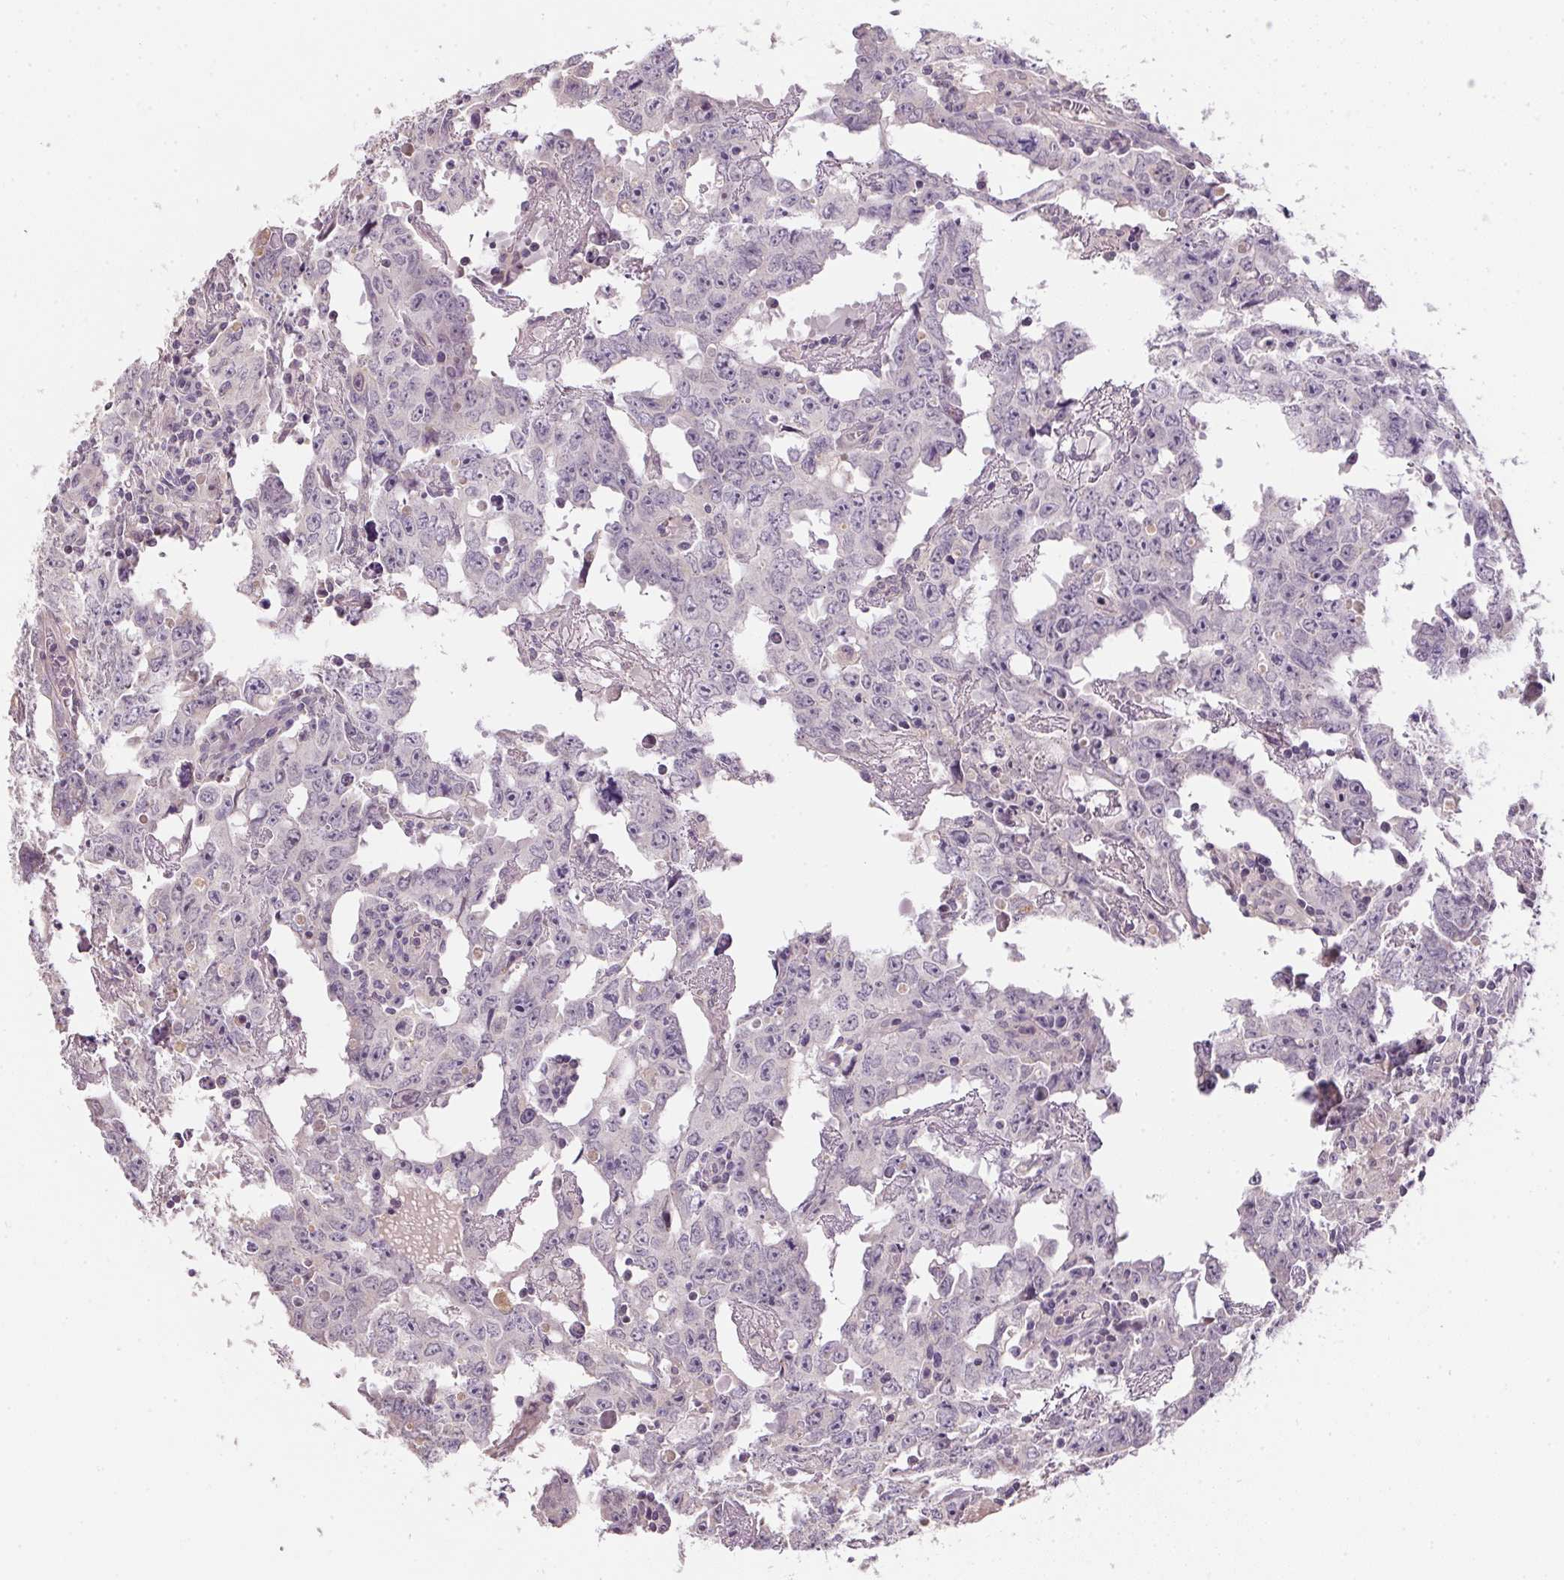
{"staining": {"intensity": "negative", "quantity": "none", "location": "none"}, "tissue": "testis cancer", "cell_type": "Tumor cells", "image_type": "cancer", "snomed": [{"axis": "morphology", "description": "Carcinoma, Embryonal, NOS"}, {"axis": "topography", "description": "Testis"}], "caption": "The immunohistochemistry (IHC) photomicrograph has no significant staining in tumor cells of testis cancer (embryonal carcinoma) tissue.", "gene": "ALDH8A1", "patient": {"sex": "male", "age": 22}}